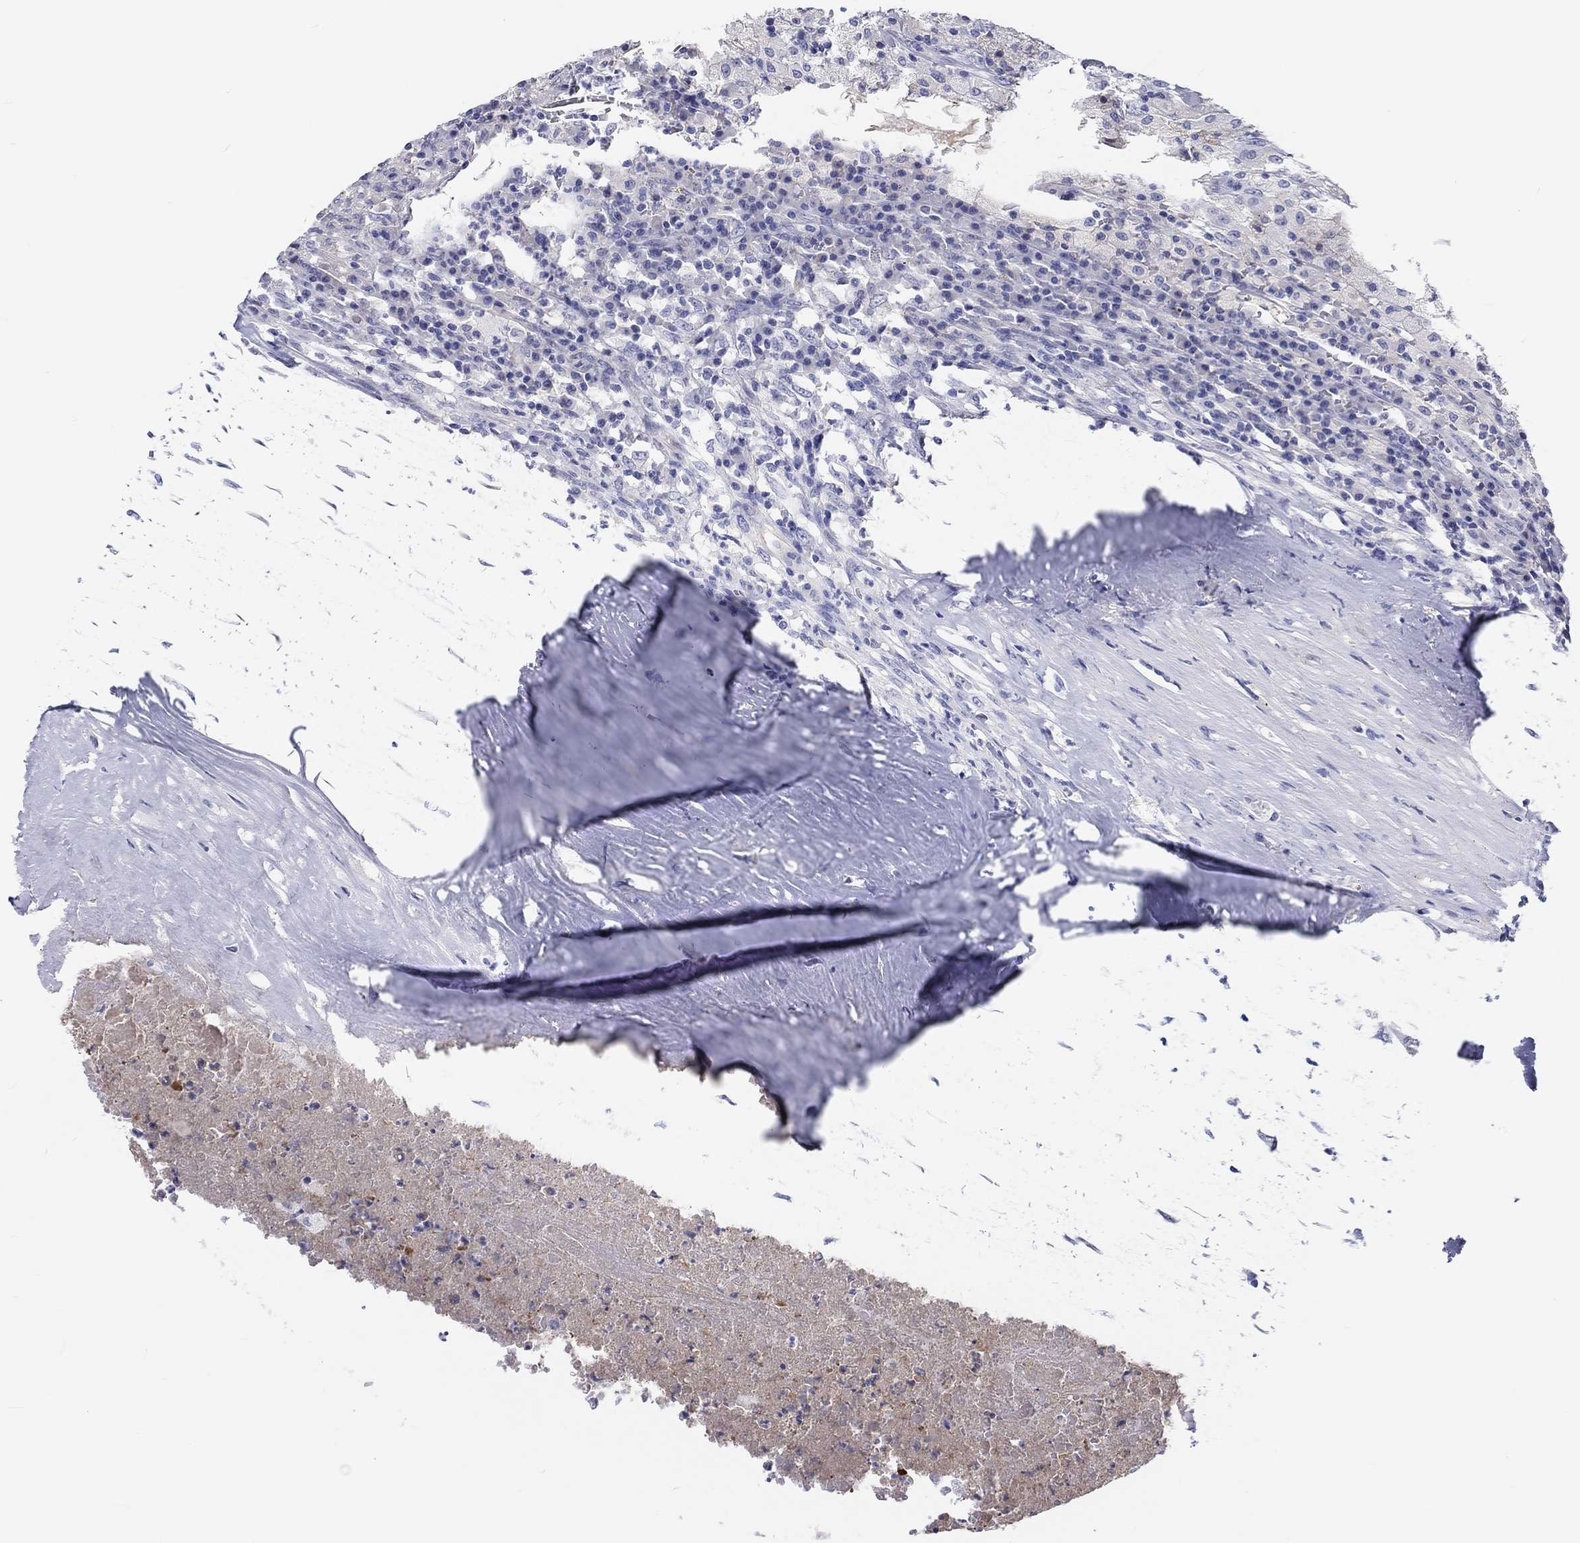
{"staining": {"intensity": "negative", "quantity": "none", "location": "none"}, "tissue": "testis cancer", "cell_type": "Tumor cells", "image_type": "cancer", "snomed": [{"axis": "morphology", "description": "Necrosis, NOS"}, {"axis": "morphology", "description": "Carcinoma, Embryonal, NOS"}, {"axis": "topography", "description": "Testis"}], "caption": "High power microscopy photomicrograph of an immunohistochemistry (IHC) photomicrograph of testis embryonal carcinoma, revealing no significant positivity in tumor cells.", "gene": "CDY2B", "patient": {"sex": "male", "age": 19}}